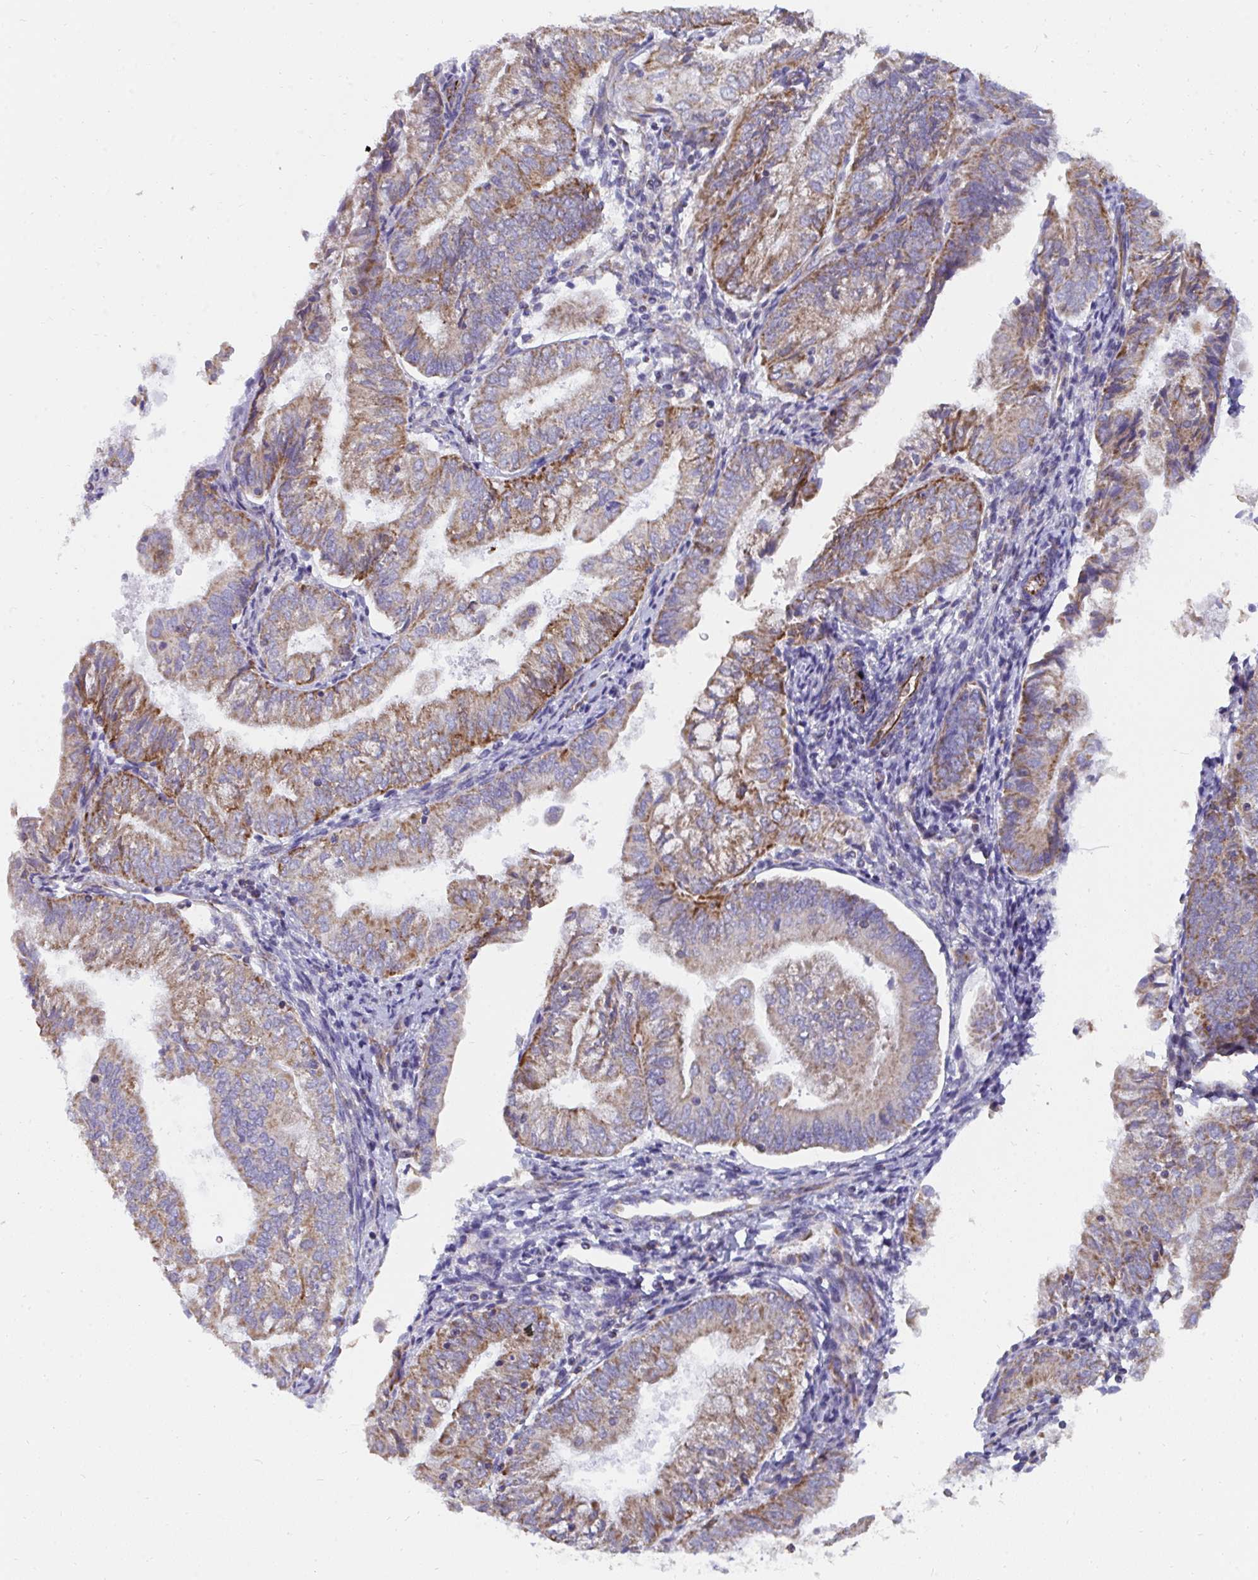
{"staining": {"intensity": "strong", "quantity": "25%-75%", "location": "cytoplasmic/membranous"}, "tissue": "endometrial cancer", "cell_type": "Tumor cells", "image_type": "cancer", "snomed": [{"axis": "morphology", "description": "Adenocarcinoma, NOS"}, {"axis": "topography", "description": "Endometrium"}], "caption": "Endometrial cancer (adenocarcinoma) stained with a brown dye exhibits strong cytoplasmic/membranous positive expression in approximately 25%-75% of tumor cells.", "gene": "PC", "patient": {"sex": "female", "age": 55}}